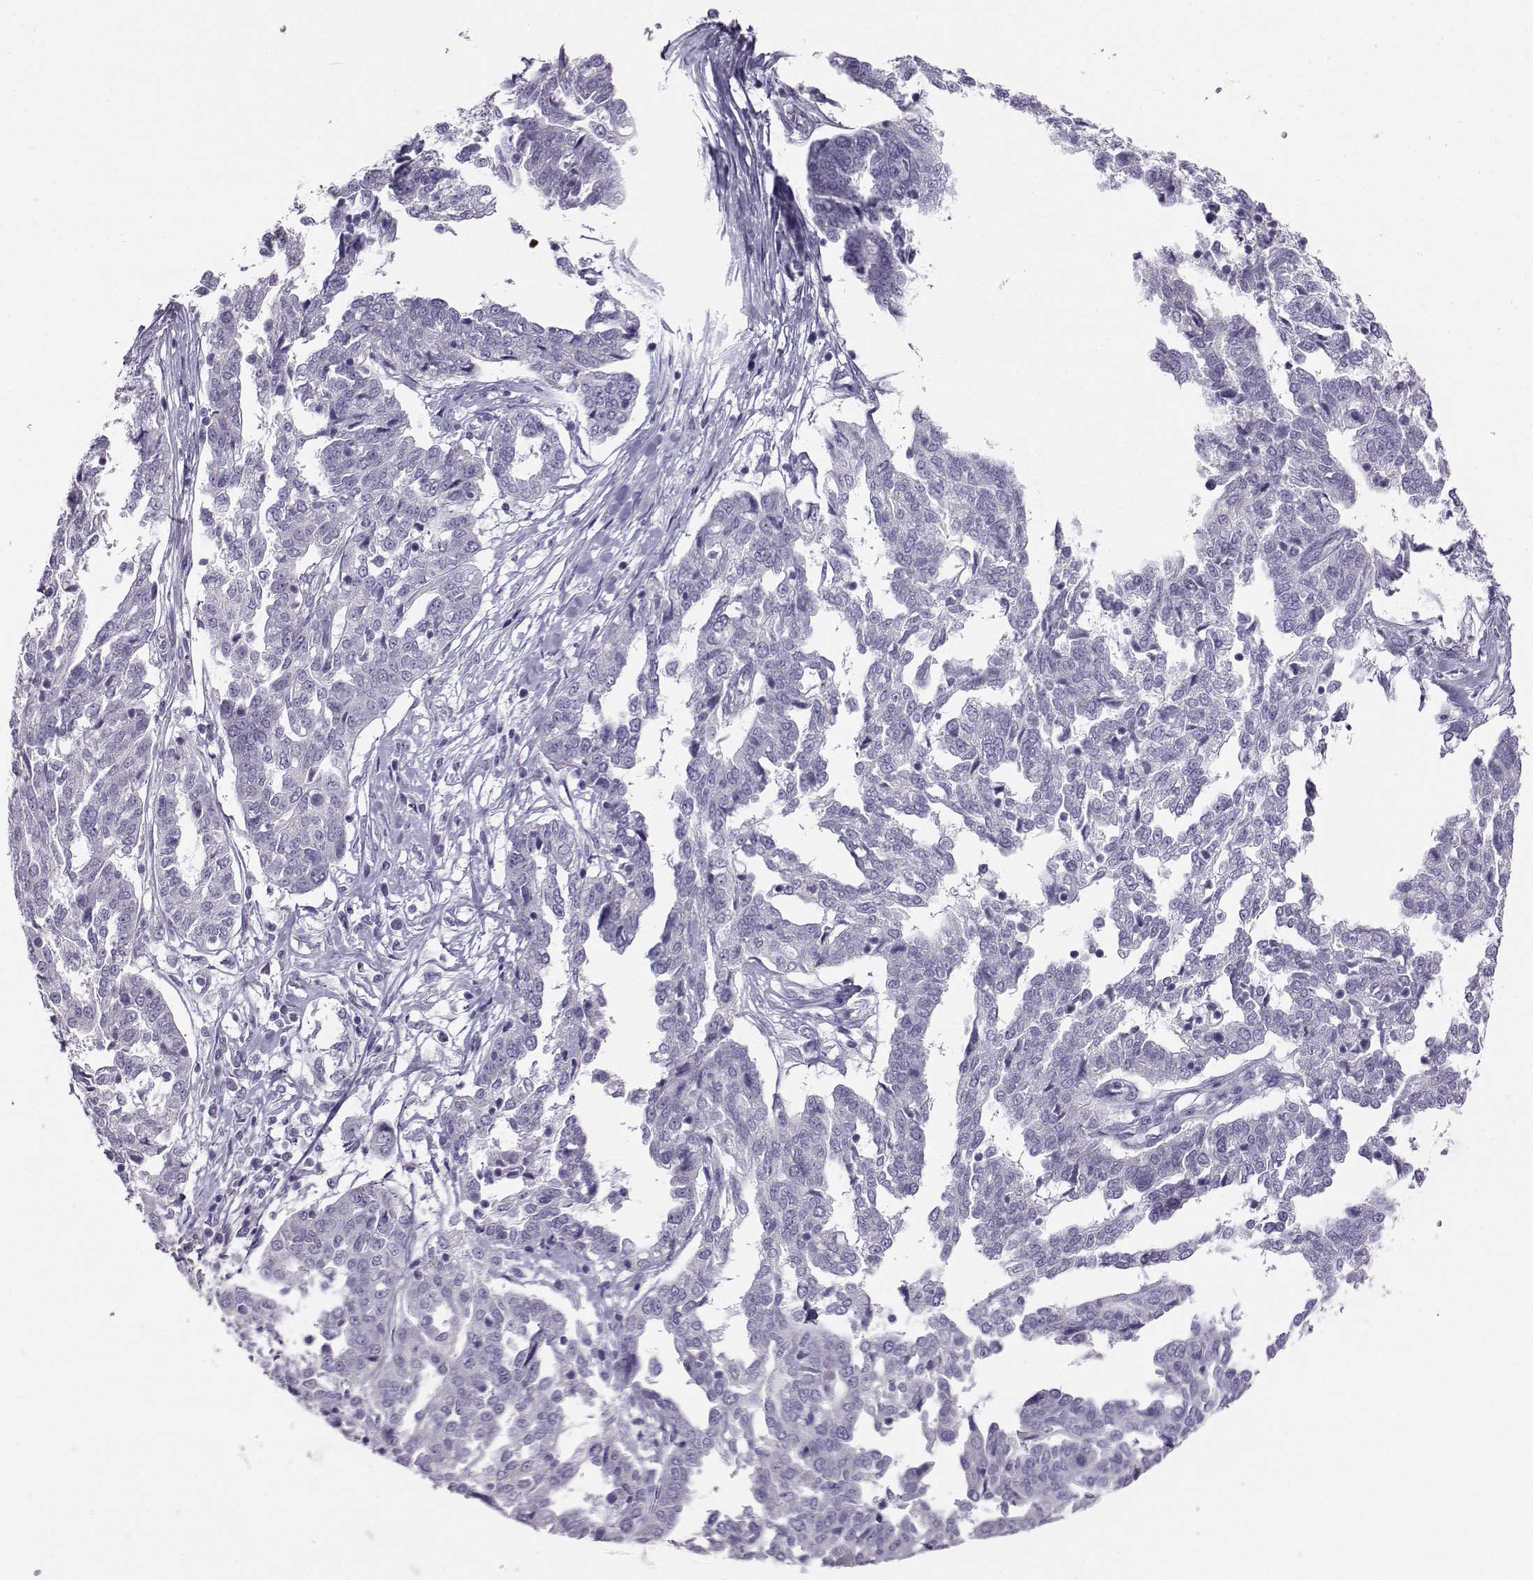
{"staining": {"intensity": "negative", "quantity": "none", "location": "none"}, "tissue": "ovarian cancer", "cell_type": "Tumor cells", "image_type": "cancer", "snomed": [{"axis": "morphology", "description": "Cystadenocarcinoma, serous, NOS"}, {"axis": "topography", "description": "Ovary"}], "caption": "Tumor cells show no significant protein positivity in ovarian cancer. Brightfield microscopy of IHC stained with DAB (brown) and hematoxylin (blue), captured at high magnification.", "gene": "AVP", "patient": {"sex": "female", "age": 67}}